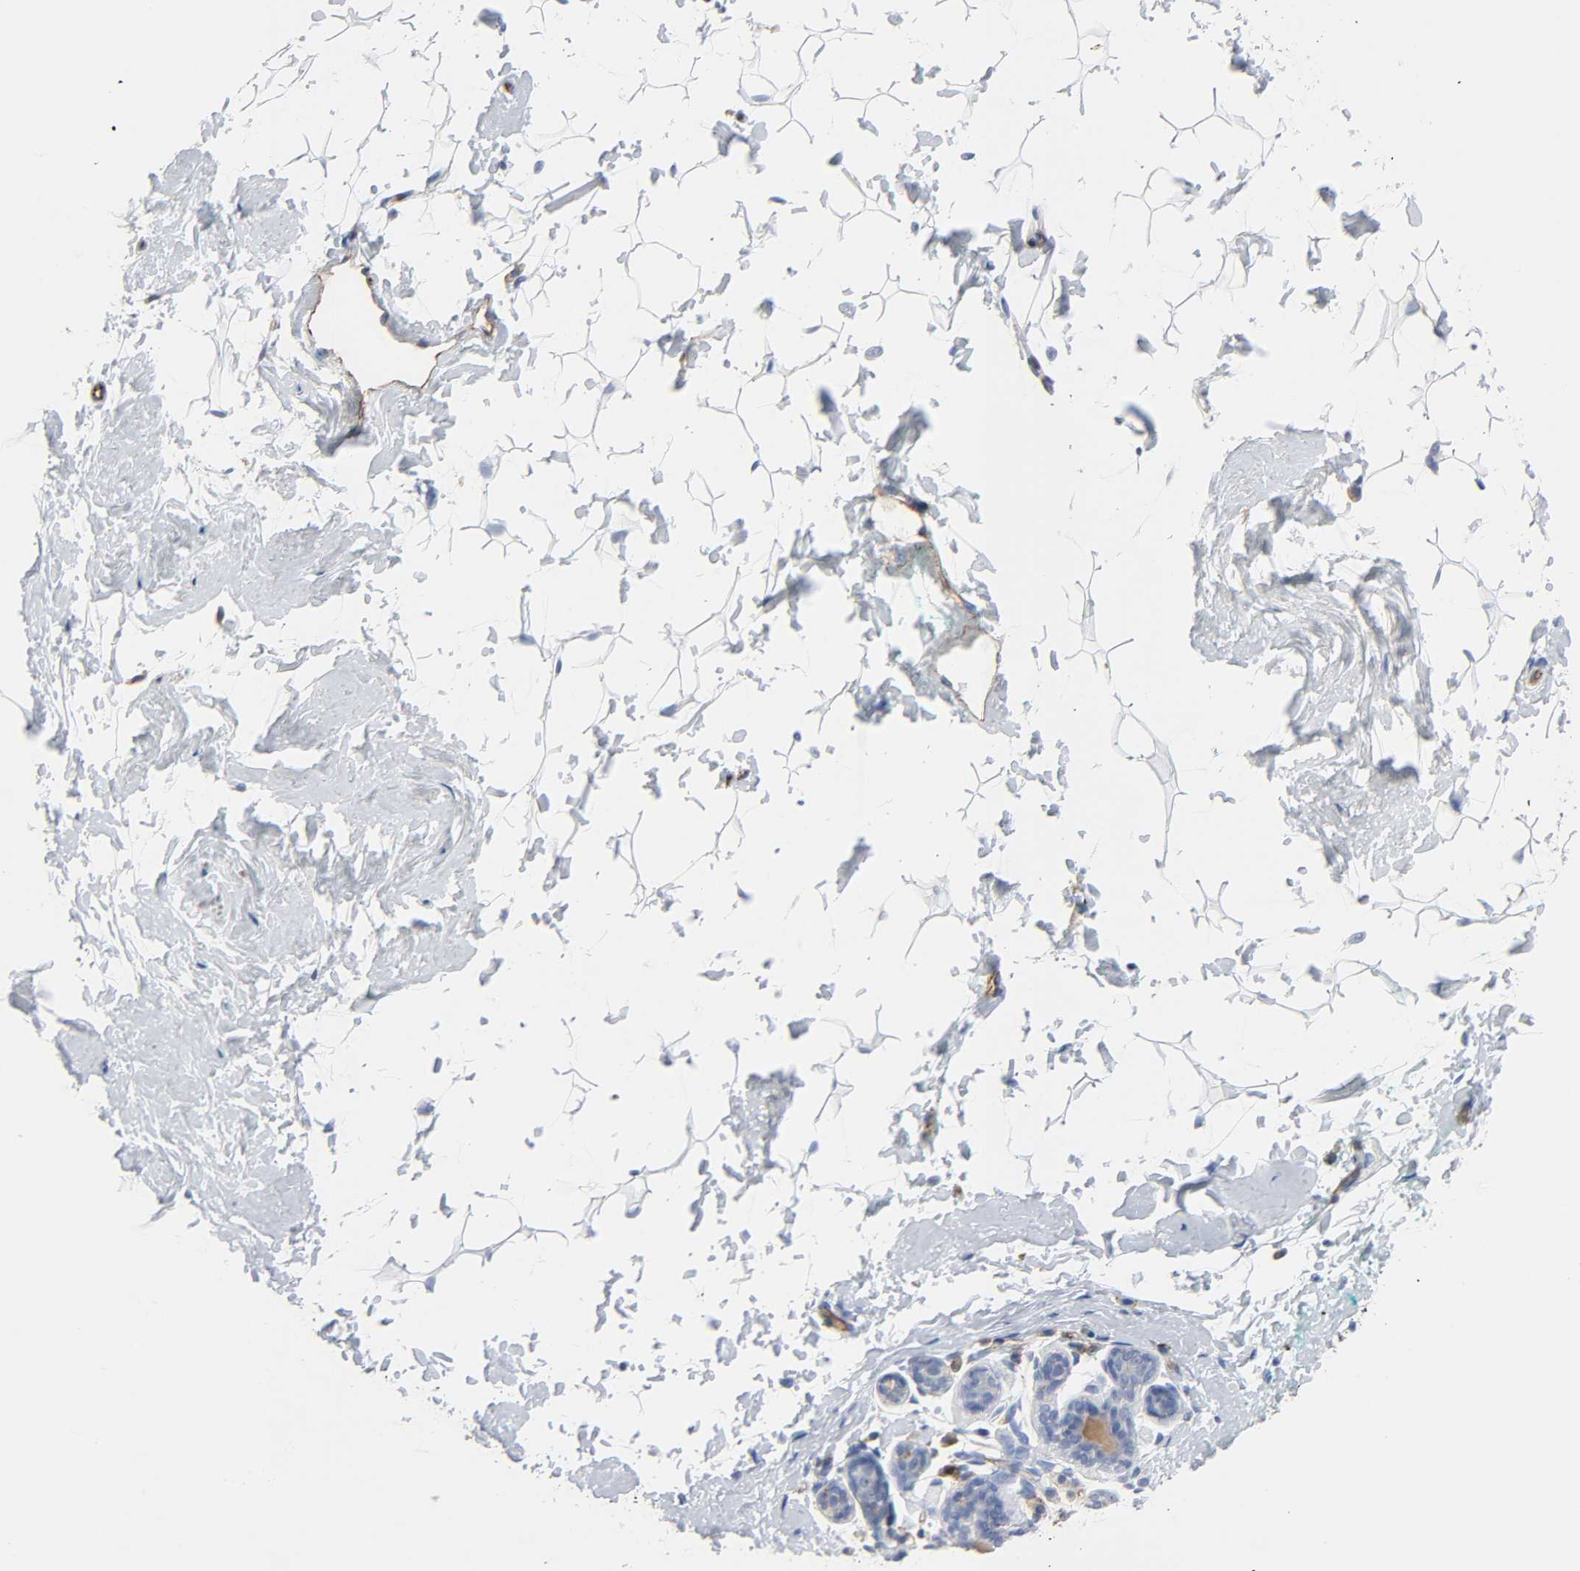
{"staining": {"intensity": "negative", "quantity": "none", "location": "none"}, "tissue": "breast", "cell_type": "Adipocytes", "image_type": "normal", "snomed": [{"axis": "morphology", "description": "Normal tissue, NOS"}, {"axis": "topography", "description": "Breast"}], "caption": "Adipocytes show no significant protein positivity in unremarkable breast. The staining is performed using DAB (3,3'-diaminobenzidine) brown chromogen with nuclei counter-stained in using hematoxylin.", "gene": "PECAM1", "patient": {"sex": "female", "age": 52}}